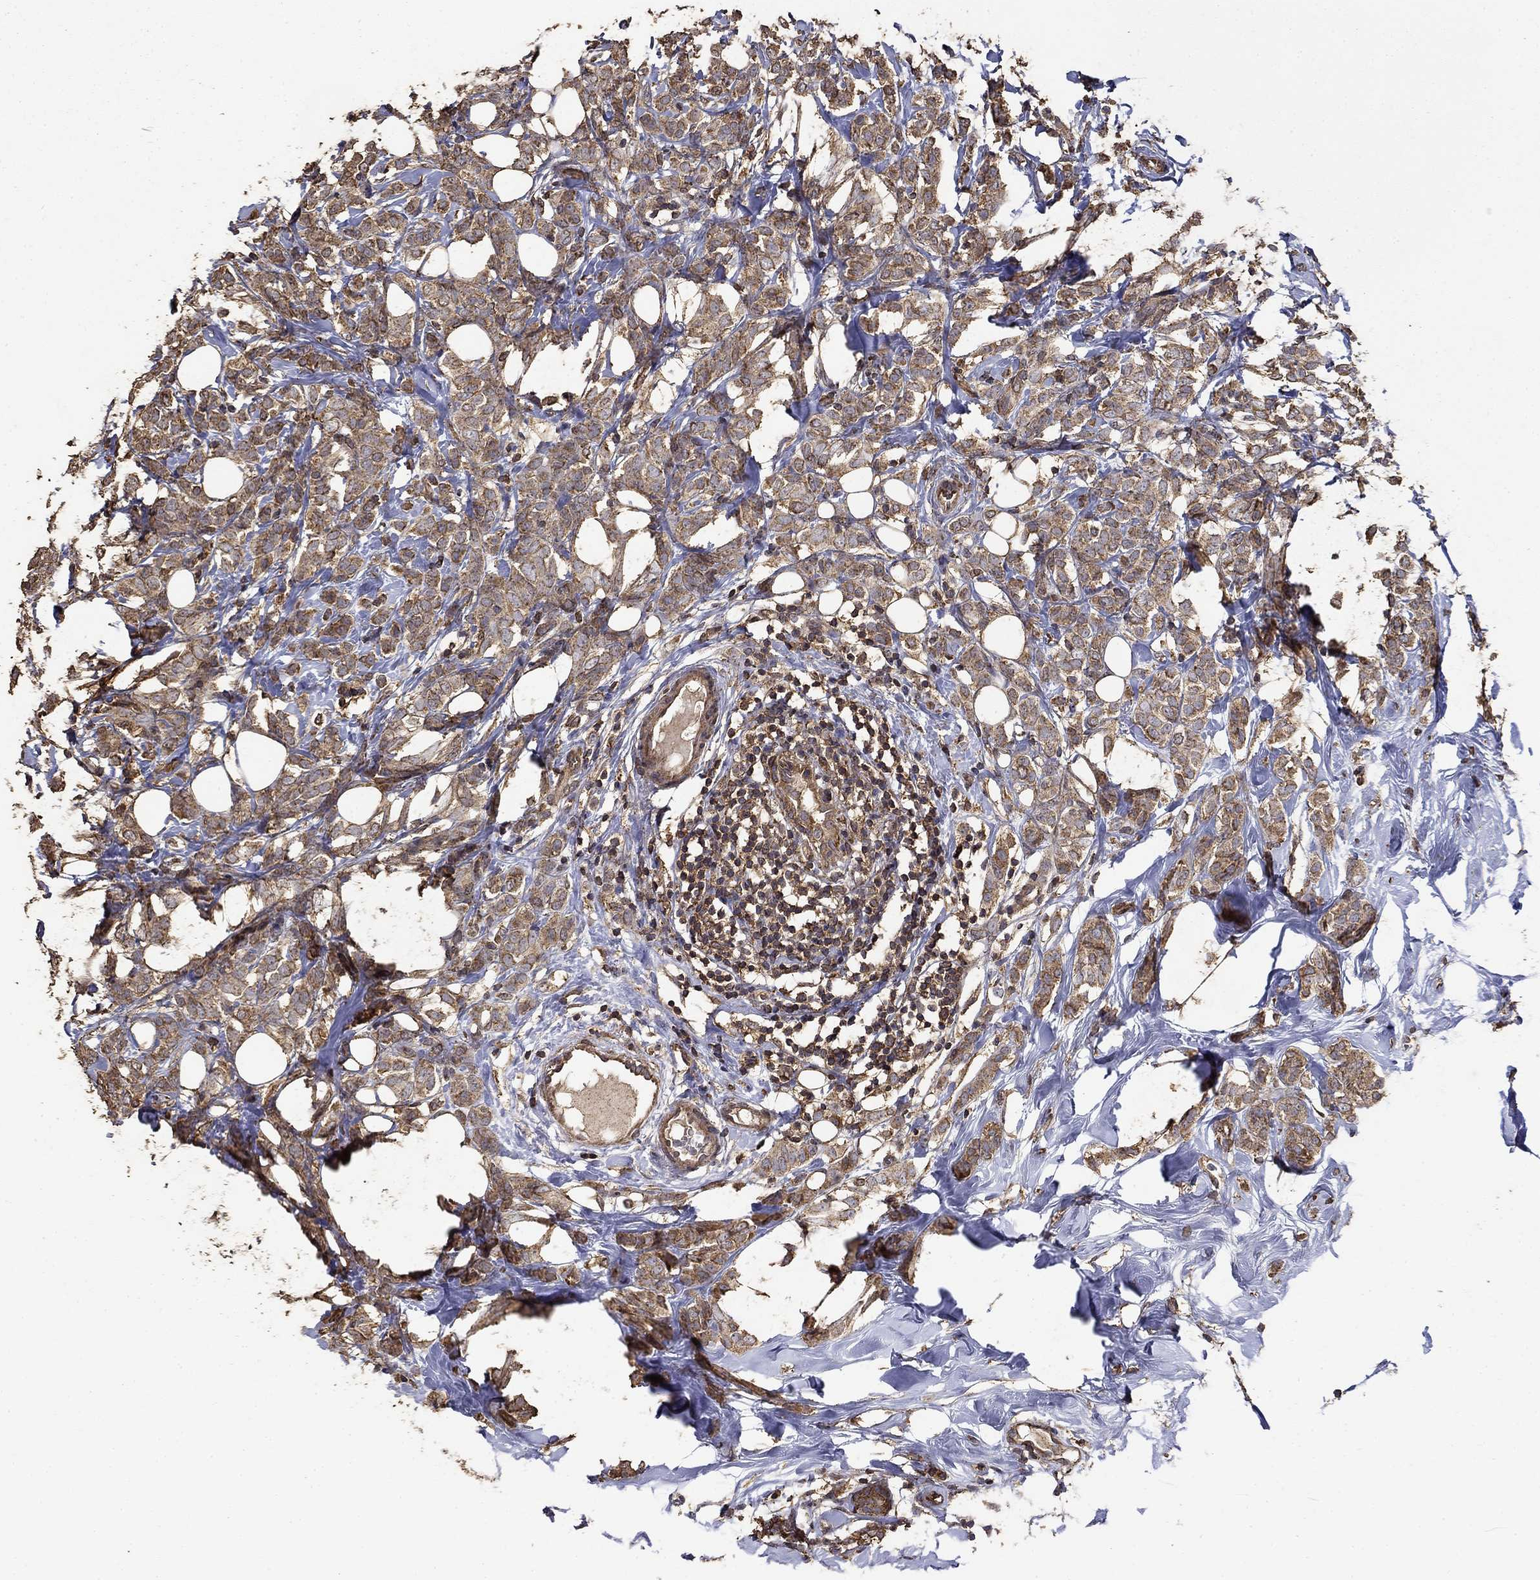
{"staining": {"intensity": "moderate", "quantity": "25%-75%", "location": "cytoplasmic/membranous"}, "tissue": "breast cancer", "cell_type": "Tumor cells", "image_type": "cancer", "snomed": [{"axis": "morphology", "description": "Lobular carcinoma"}, {"axis": "topography", "description": "Breast"}], "caption": "Approximately 25%-75% of tumor cells in breast cancer reveal moderate cytoplasmic/membranous protein positivity as visualized by brown immunohistochemical staining.", "gene": "IFRD1", "patient": {"sex": "female", "age": 49}}